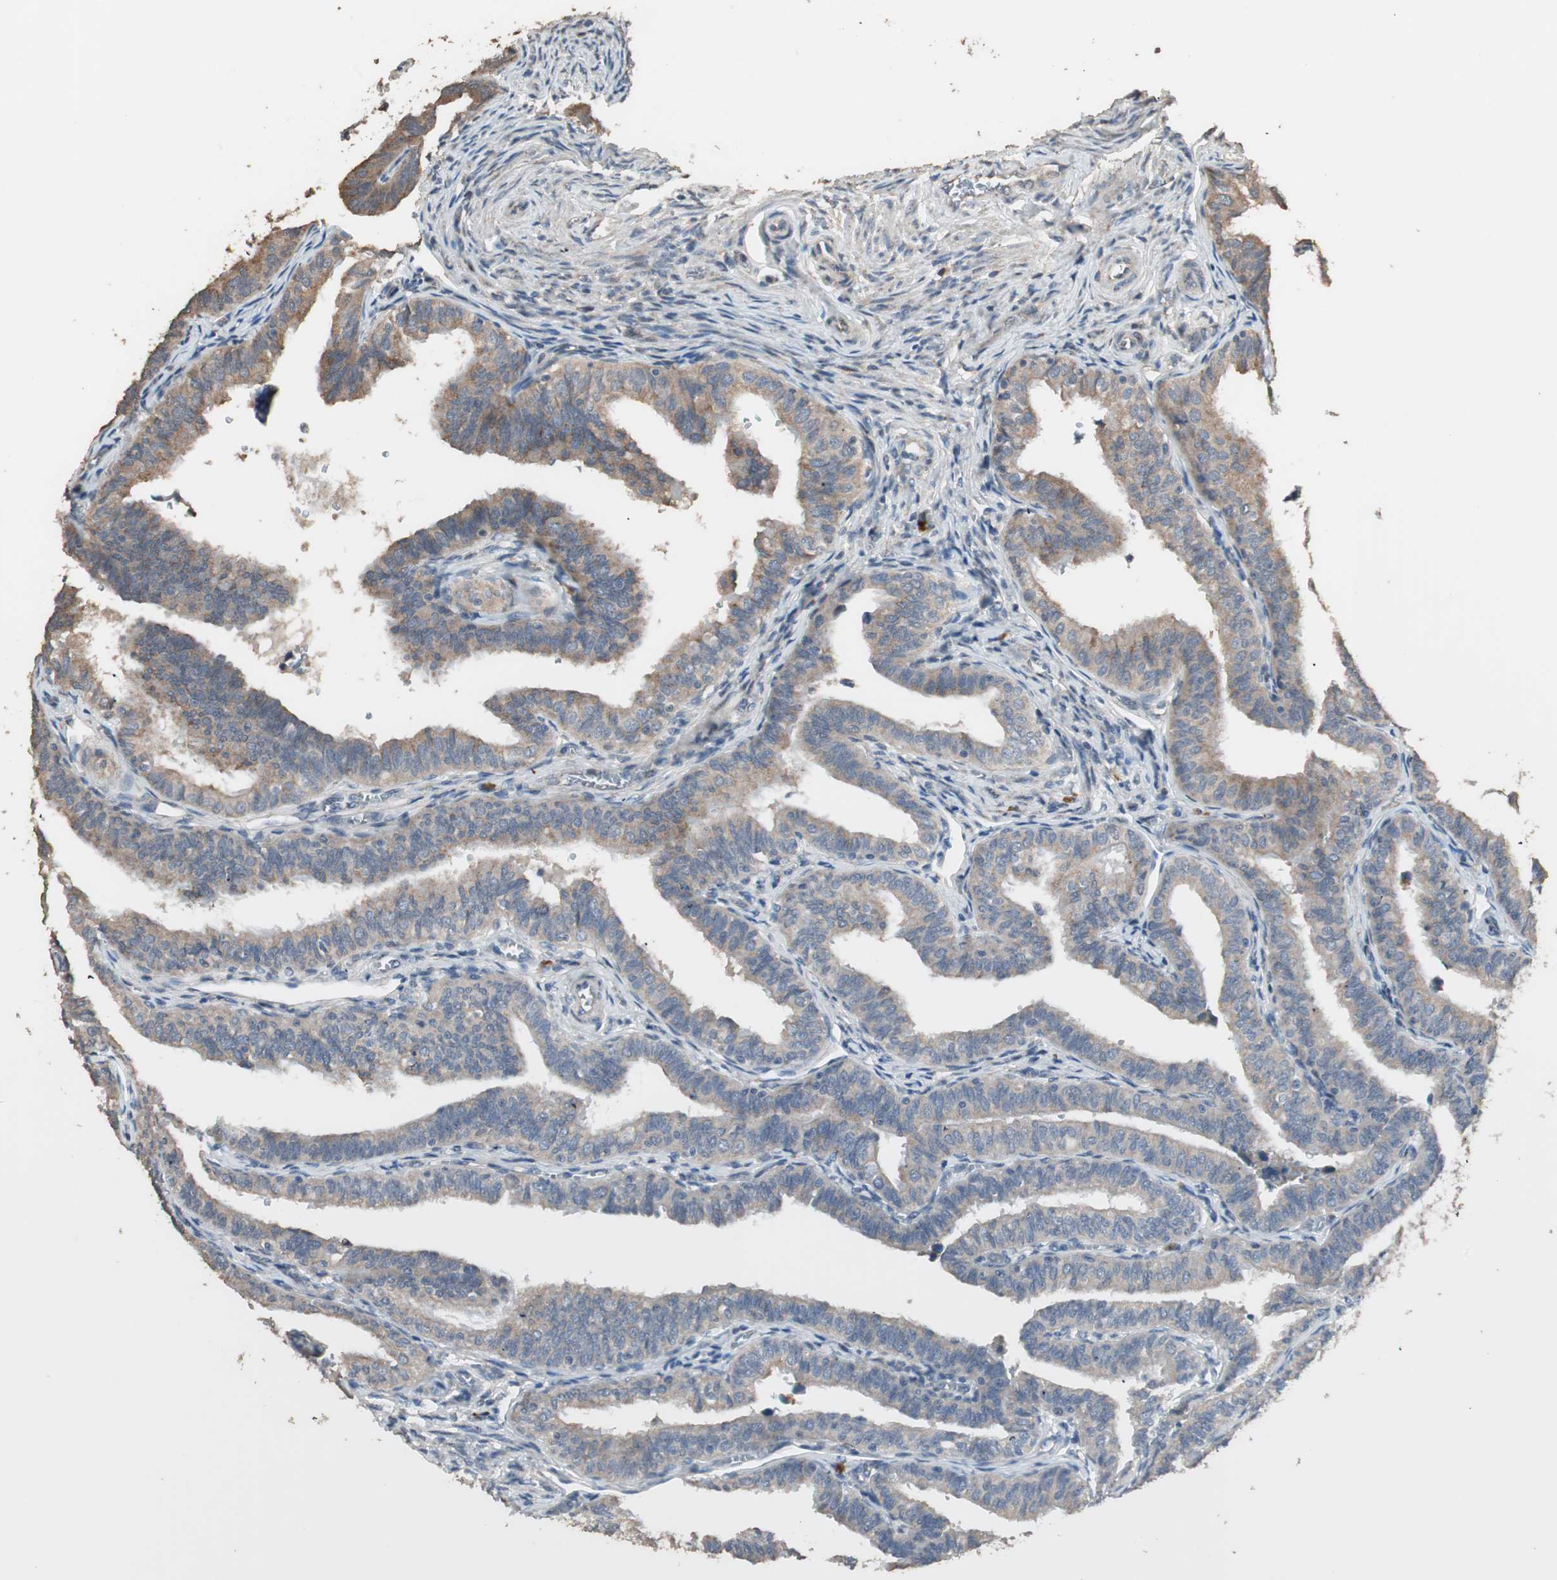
{"staining": {"intensity": "moderate", "quantity": ">75%", "location": "cytoplasmic/membranous"}, "tissue": "fallopian tube", "cell_type": "Glandular cells", "image_type": "normal", "snomed": [{"axis": "morphology", "description": "Normal tissue, NOS"}, {"axis": "topography", "description": "Fallopian tube"}], "caption": "The immunohistochemical stain labels moderate cytoplasmic/membranous positivity in glandular cells of normal fallopian tube.", "gene": "RARRES1", "patient": {"sex": "female", "age": 46}}